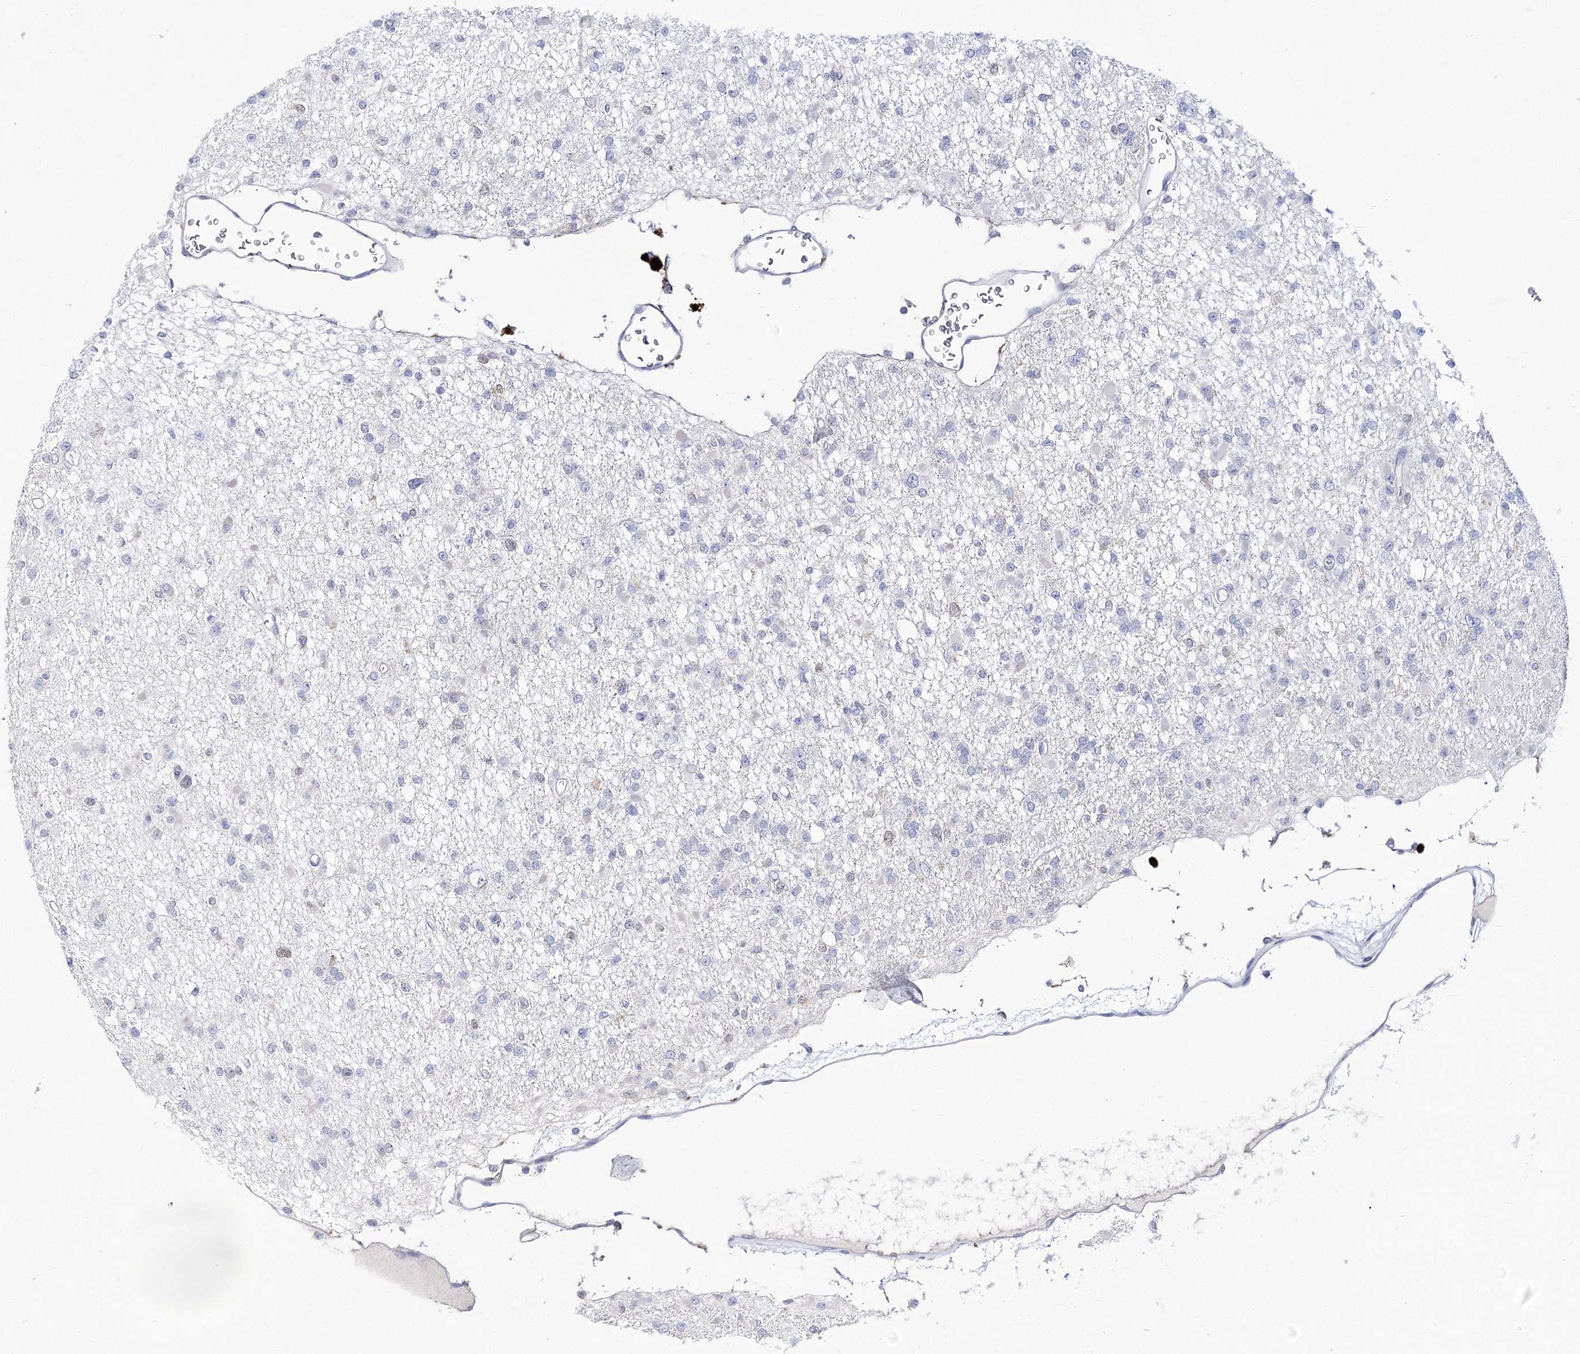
{"staining": {"intensity": "negative", "quantity": "none", "location": "none"}, "tissue": "glioma", "cell_type": "Tumor cells", "image_type": "cancer", "snomed": [{"axis": "morphology", "description": "Glioma, malignant, Low grade"}, {"axis": "topography", "description": "Brain"}], "caption": "A histopathology image of human malignant glioma (low-grade) is negative for staining in tumor cells.", "gene": "UGDH", "patient": {"sex": "female", "age": 22}}